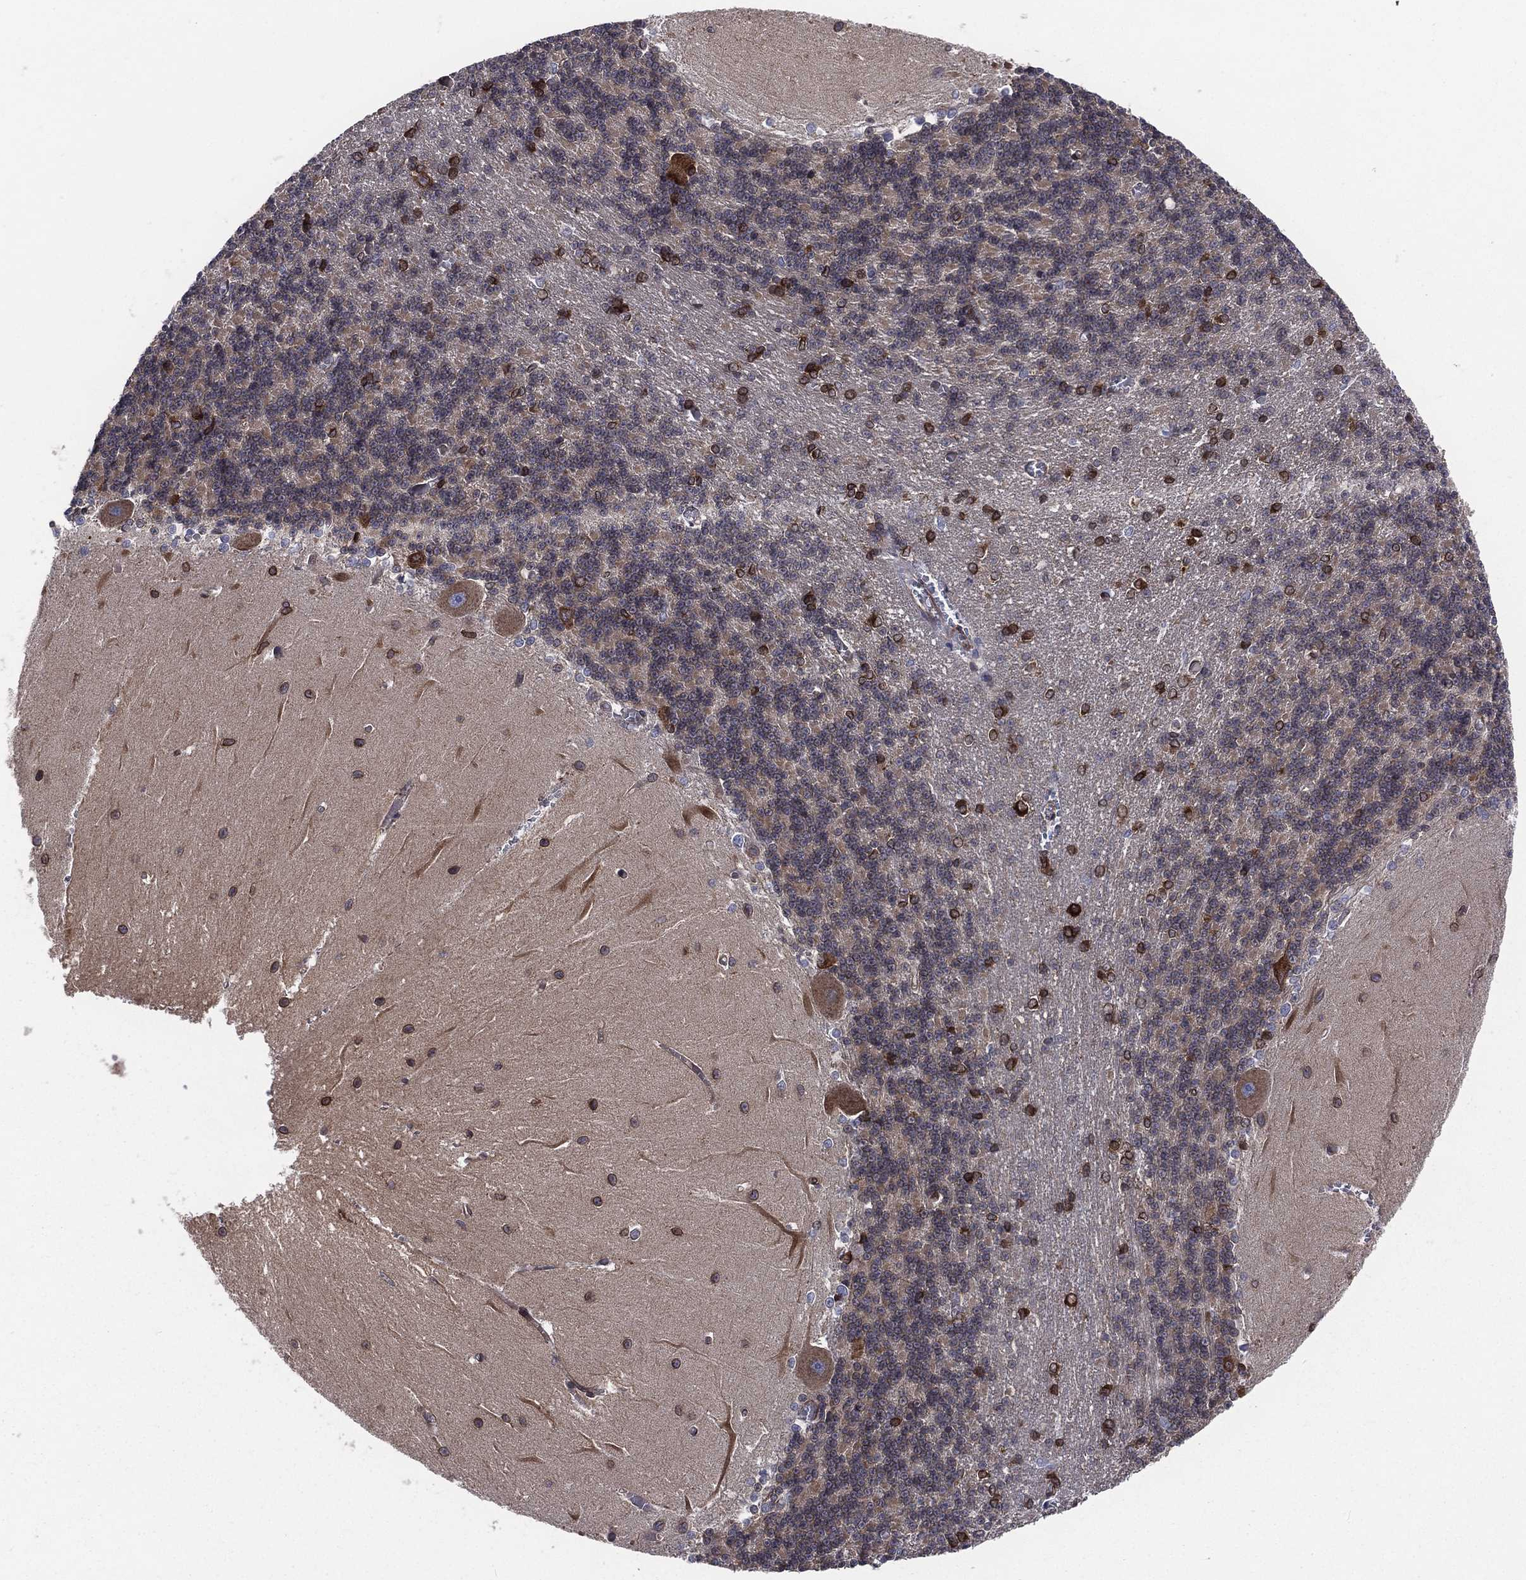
{"staining": {"intensity": "strong", "quantity": "<25%", "location": "cytoplasmic/membranous"}, "tissue": "cerebellum", "cell_type": "Cells in granular layer", "image_type": "normal", "snomed": [{"axis": "morphology", "description": "Normal tissue, NOS"}, {"axis": "topography", "description": "Cerebellum"}], "caption": "DAB immunohistochemical staining of normal human cerebellum exhibits strong cytoplasmic/membranous protein expression in about <25% of cells in granular layer. The protein is stained brown, and the nuclei are stained in blue (DAB IHC with brightfield microscopy, high magnification).", "gene": "PGRMC1", "patient": {"sex": "male", "age": 37}}